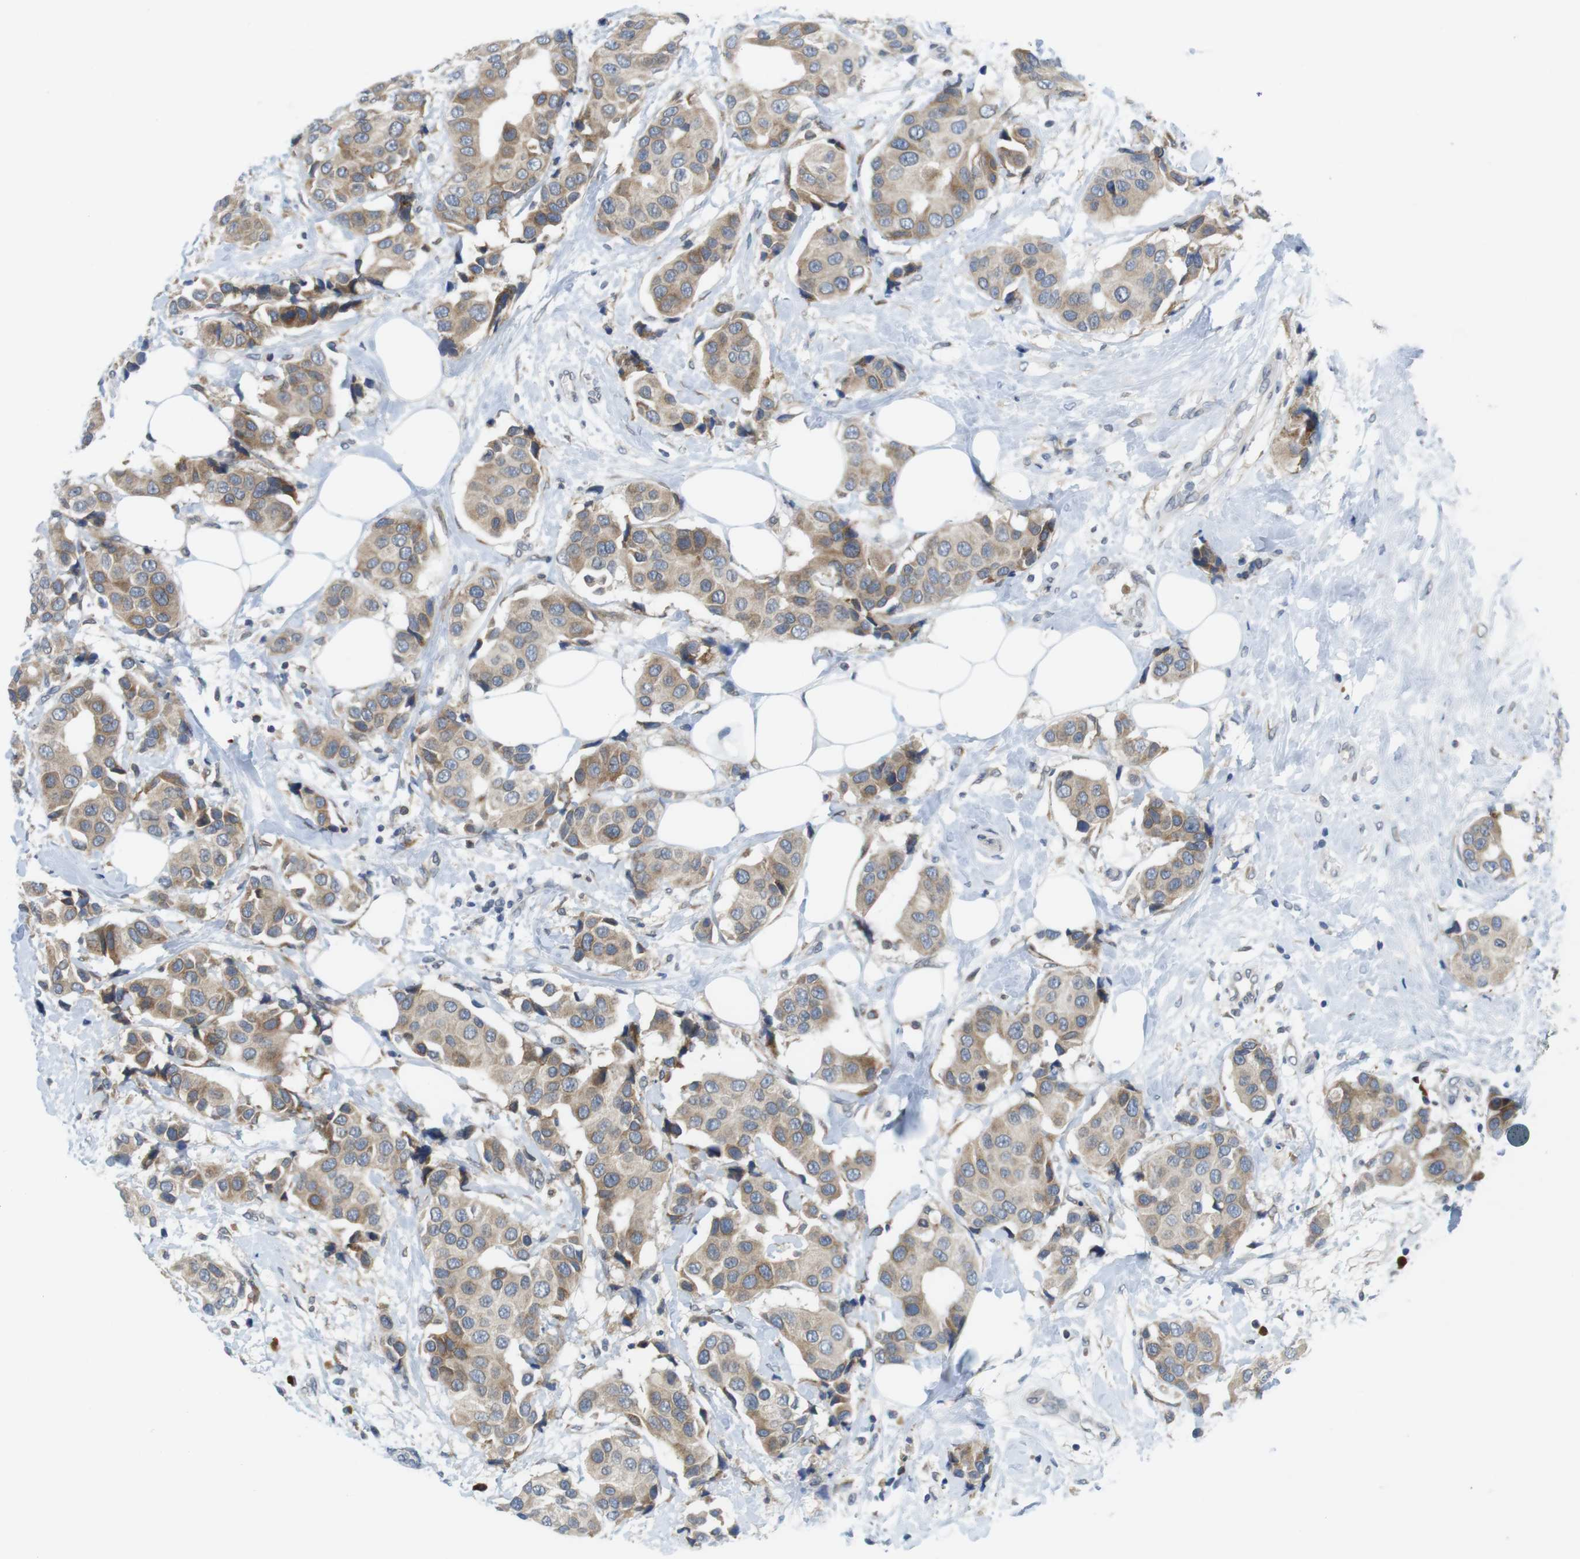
{"staining": {"intensity": "moderate", "quantity": "25%-75%", "location": "cytoplasmic/membranous"}, "tissue": "breast cancer", "cell_type": "Tumor cells", "image_type": "cancer", "snomed": [{"axis": "morphology", "description": "Normal tissue, NOS"}, {"axis": "morphology", "description": "Duct carcinoma"}, {"axis": "topography", "description": "Breast"}], "caption": "Human breast intraductal carcinoma stained with a brown dye reveals moderate cytoplasmic/membranous positive expression in approximately 25%-75% of tumor cells.", "gene": "ERGIC3", "patient": {"sex": "female", "age": 39}}